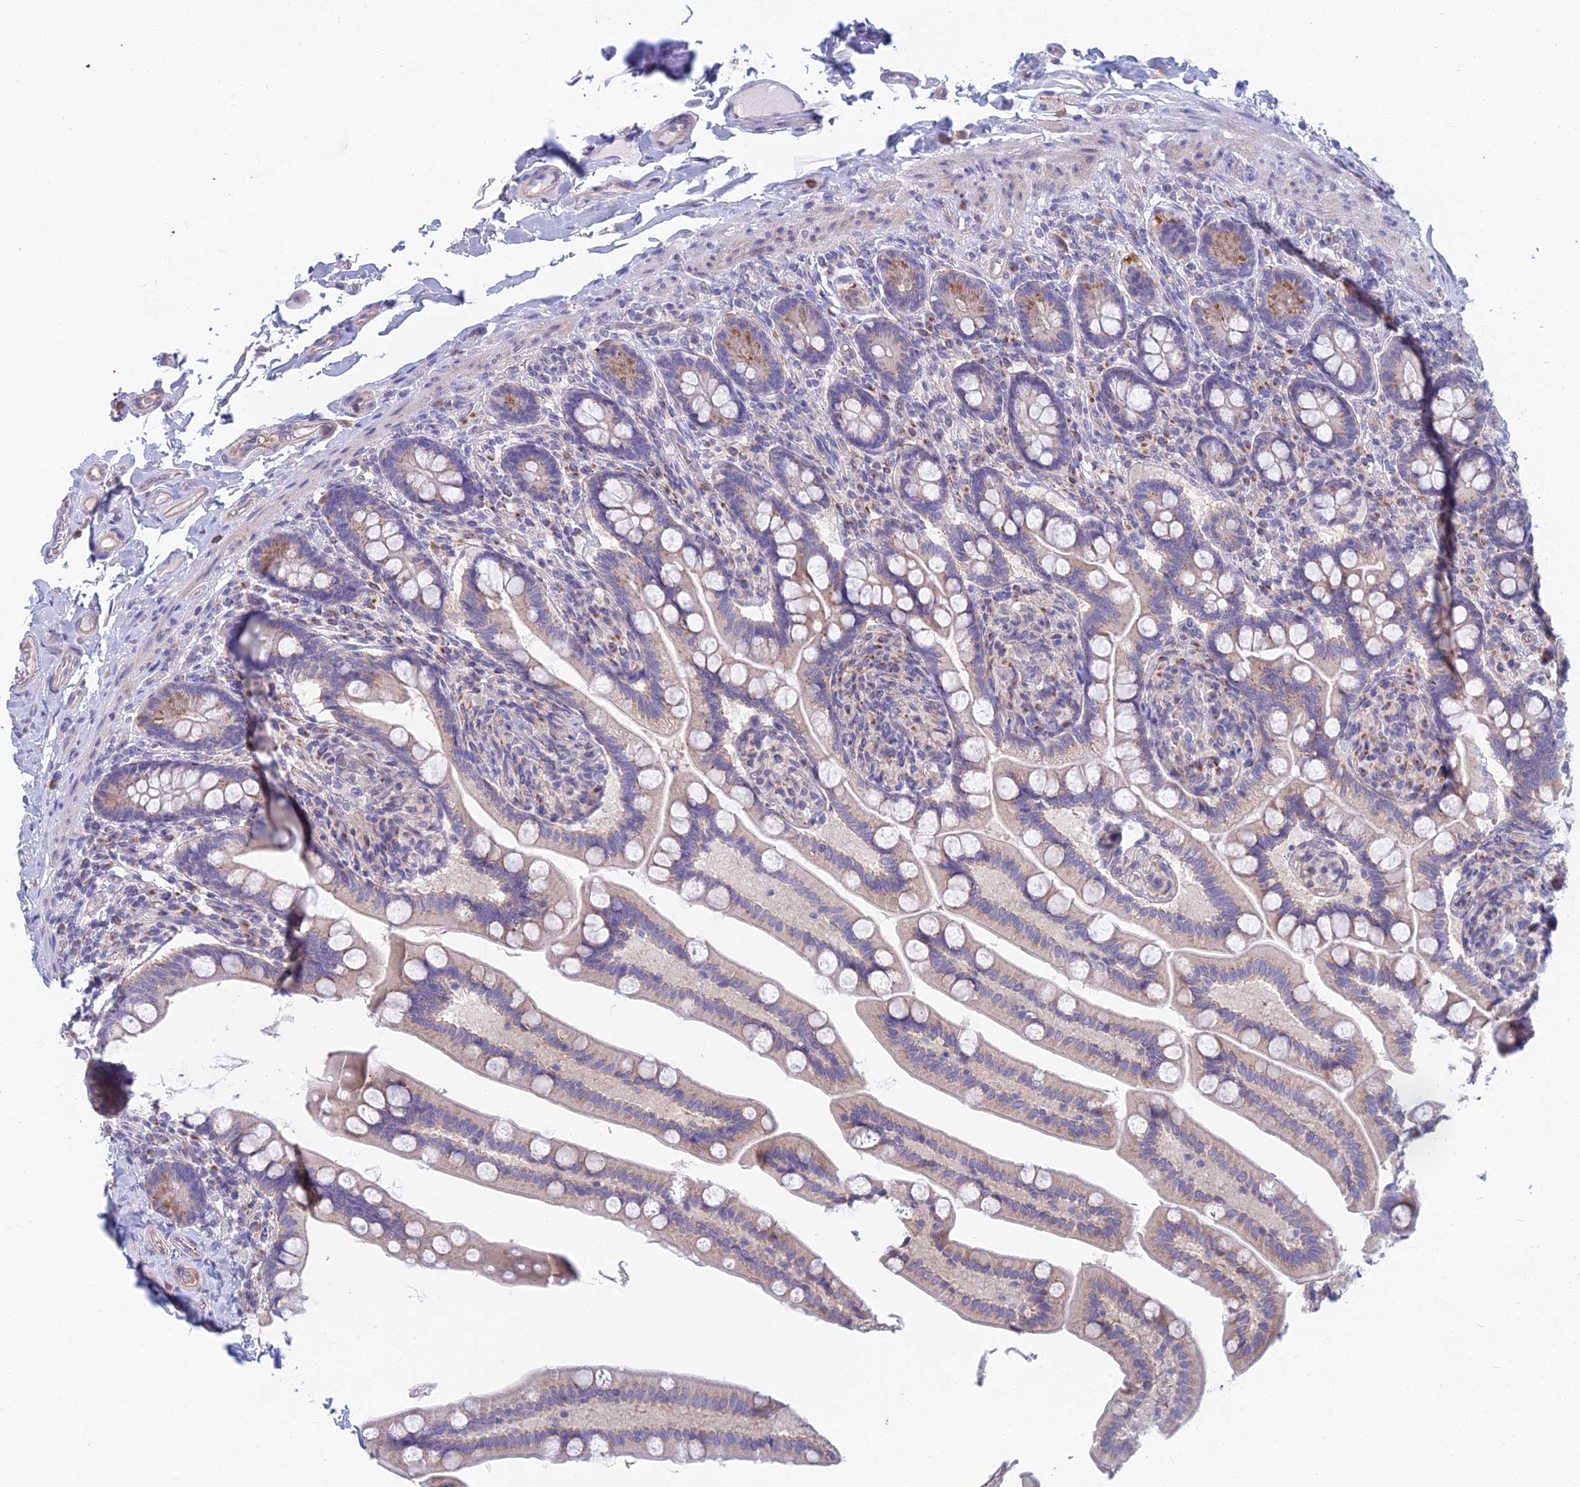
{"staining": {"intensity": "moderate", "quantity": "25%-75%", "location": "cytoplasmic/membranous"}, "tissue": "small intestine", "cell_type": "Glandular cells", "image_type": "normal", "snomed": [{"axis": "morphology", "description": "Normal tissue, NOS"}, {"axis": "topography", "description": "Small intestine"}], "caption": "Brown immunohistochemical staining in normal human small intestine exhibits moderate cytoplasmic/membranous staining in about 25%-75% of glandular cells.", "gene": "ZNF564", "patient": {"sex": "female", "age": 64}}